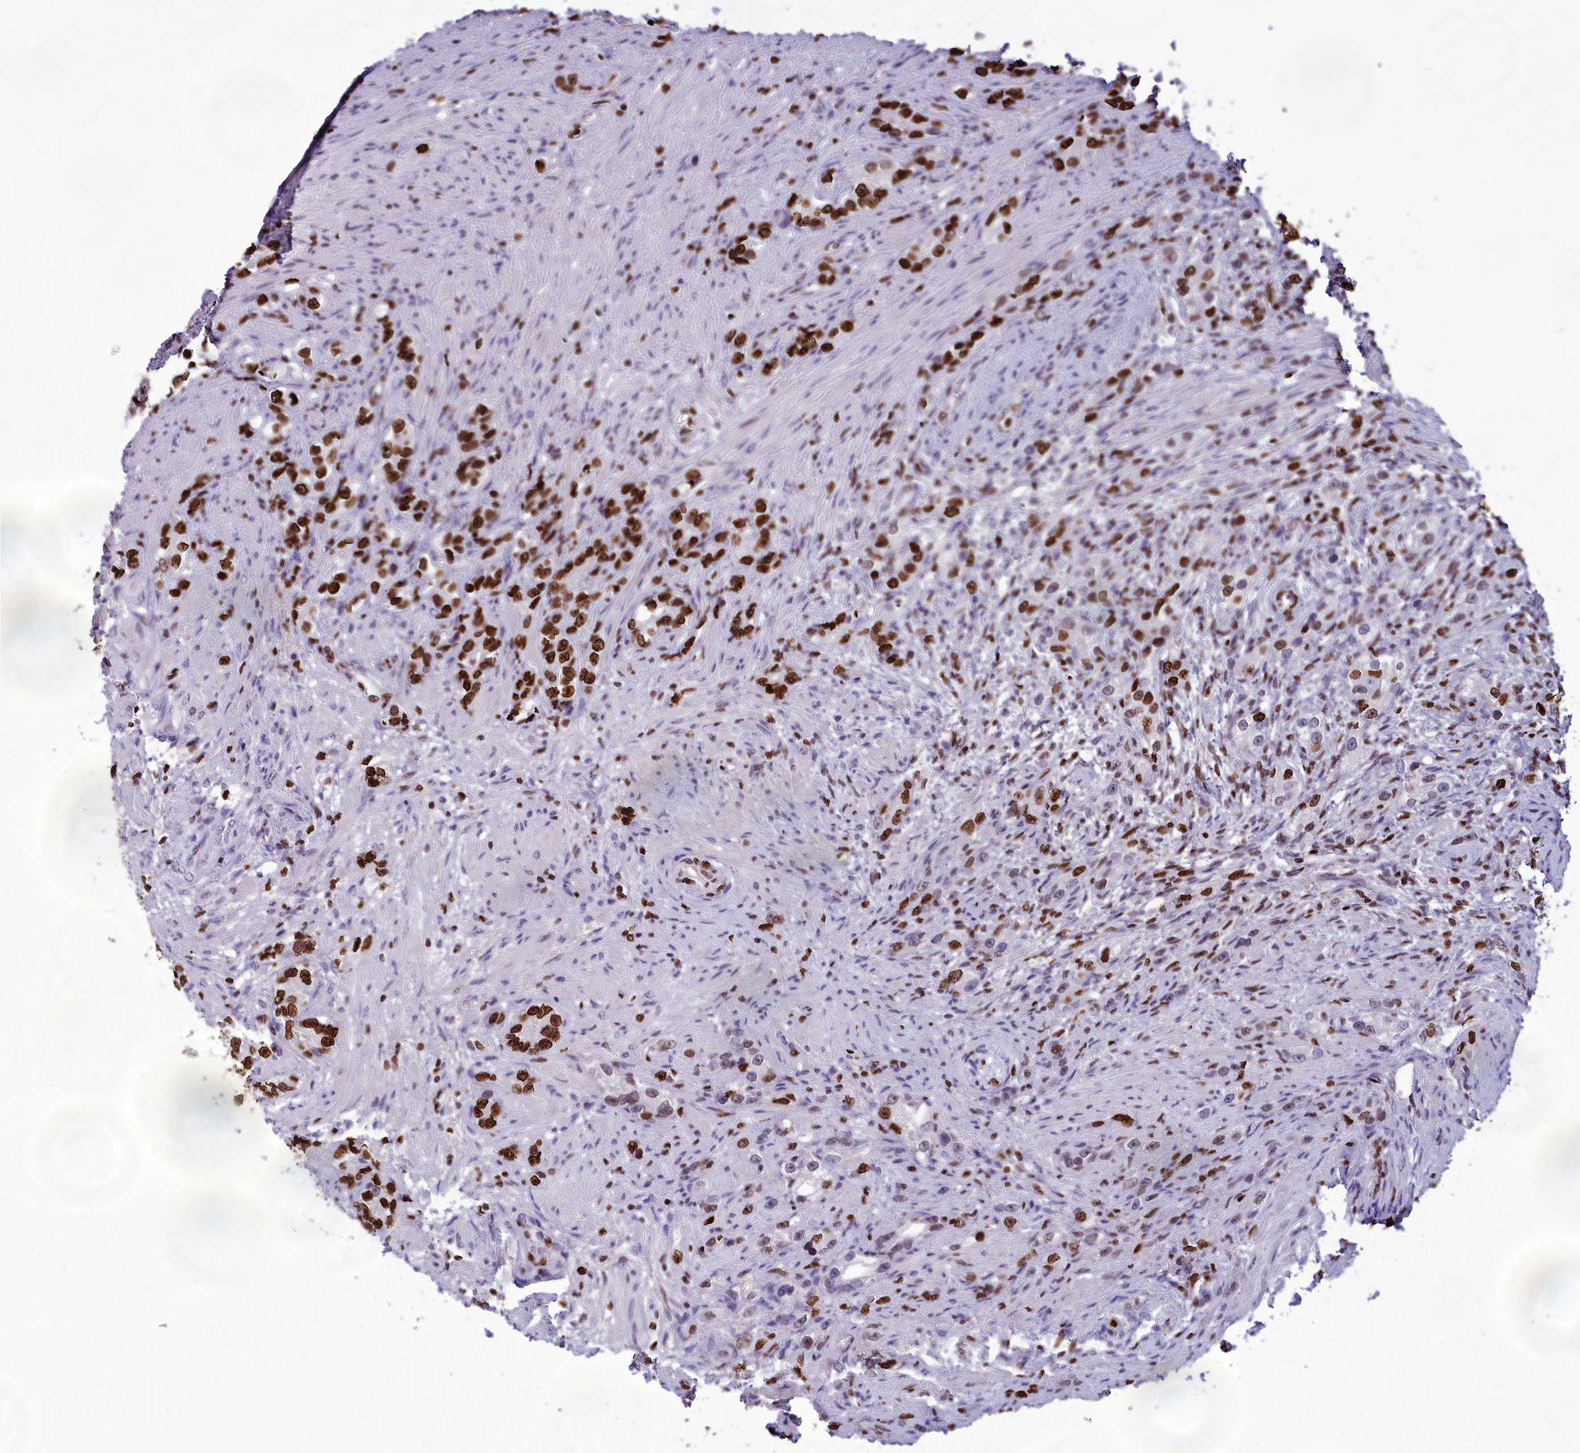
{"staining": {"intensity": "strong", "quantity": ">75%", "location": "nuclear"}, "tissue": "prostate cancer", "cell_type": "Tumor cells", "image_type": "cancer", "snomed": [{"axis": "morphology", "description": "Adenocarcinoma, High grade"}, {"axis": "topography", "description": "Prostate"}], "caption": "Prostate adenocarcinoma (high-grade) tissue demonstrates strong nuclear staining in approximately >75% of tumor cells, visualized by immunohistochemistry.", "gene": "AKAP17A", "patient": {"sex": "male", "age": 63}}